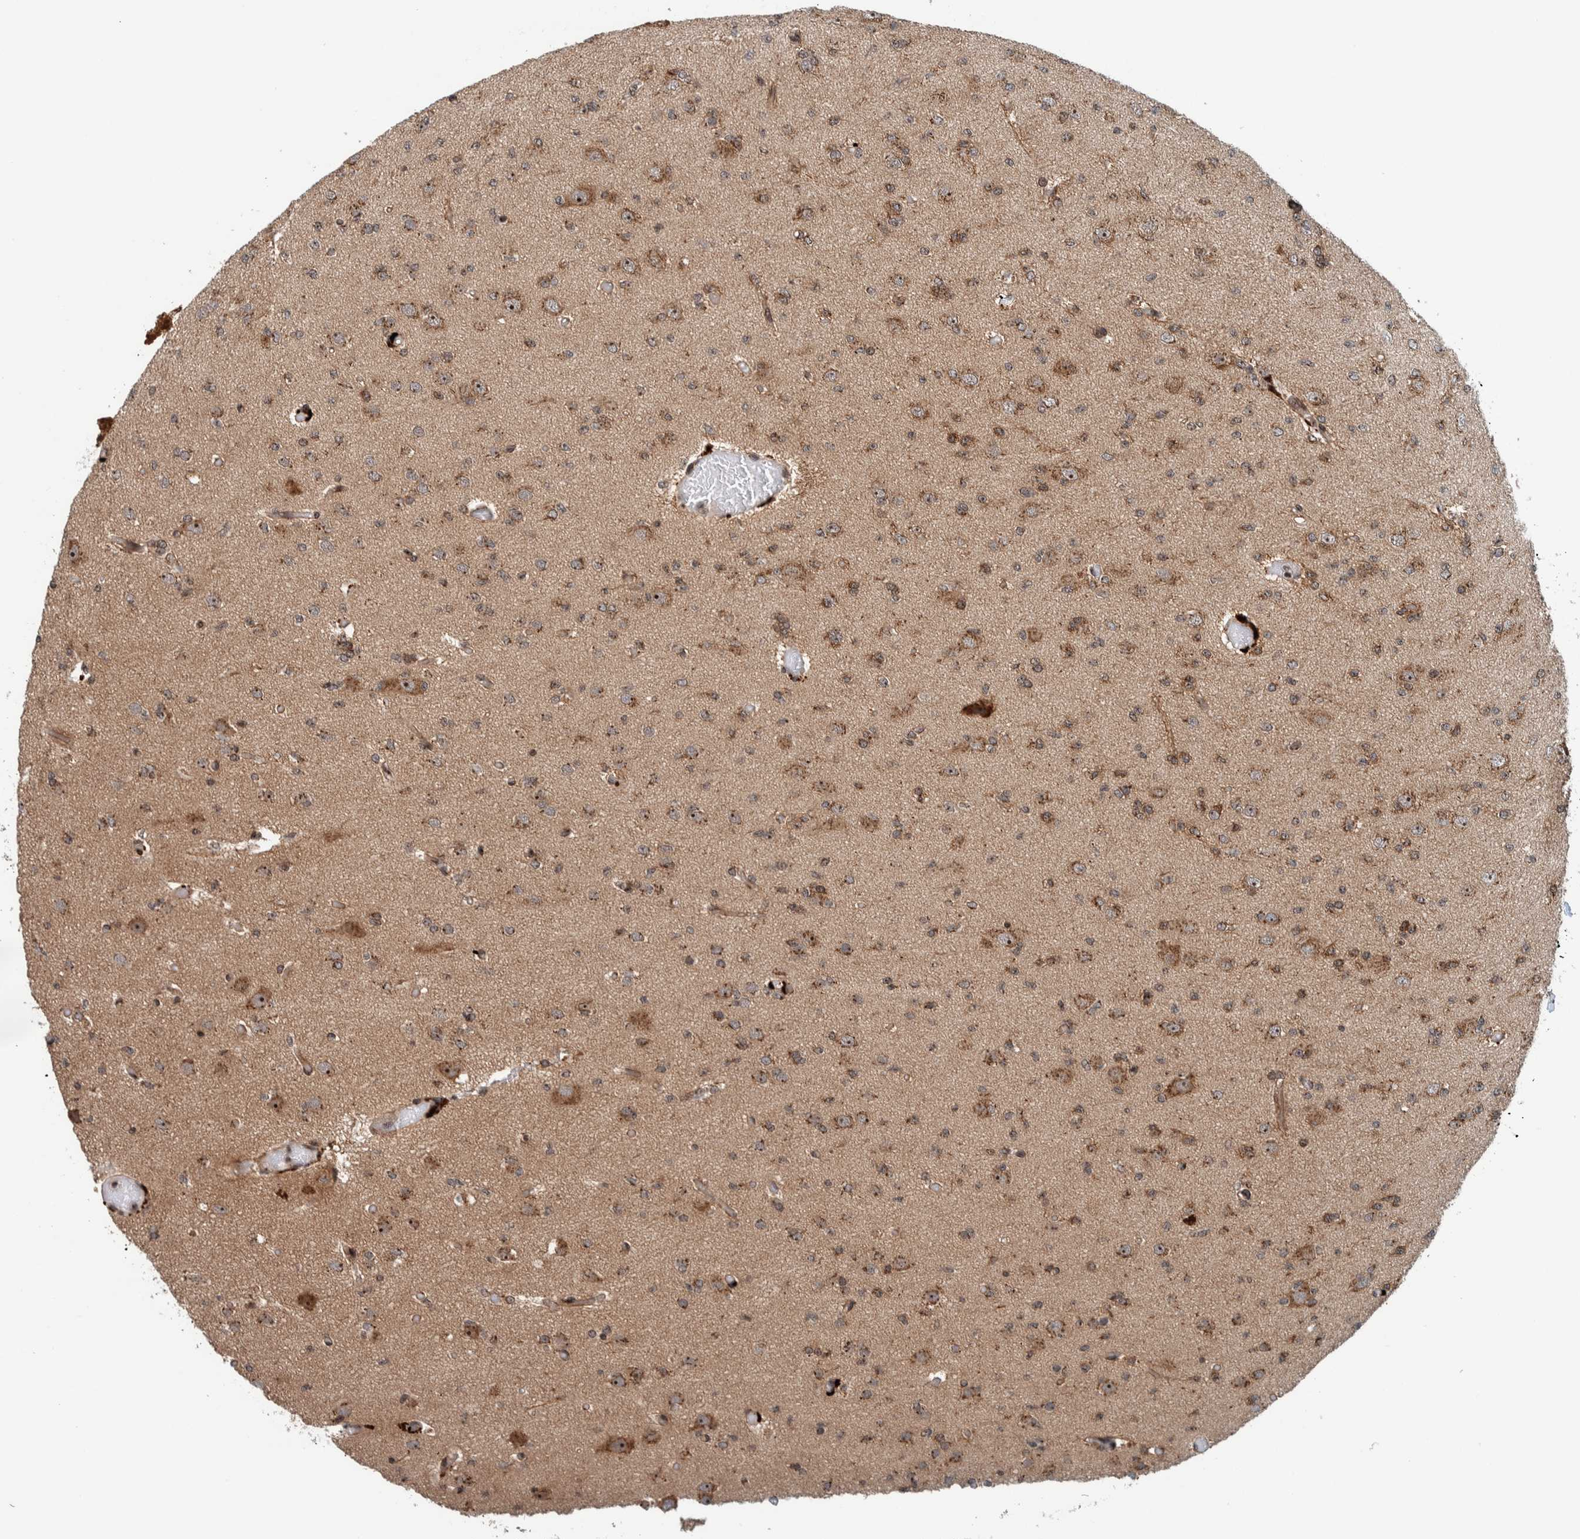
{"staining": {"intensity": "moderate", "quantity": ">75%", "location": "cytoplasmic/membranous,nuclear"}, "tissue": "glioma", "cell_type": "Tumor cells", "image_type": "cancer", "snomed": [{"axis": "morphology", "description": "Glioma, malignant, Low grade"}, {"axis": "topography", "description": "Brain"}], "caption": "A photomicrograph showing moderate cytoplasmic/membranous and nuclear staining in about >75% of tumor cells in malignant glioma (low-grade), as visualized by brown immunohistochemical staining.", "gene": "CCDC182", "patient": {"sex": "female", "age": 22}}